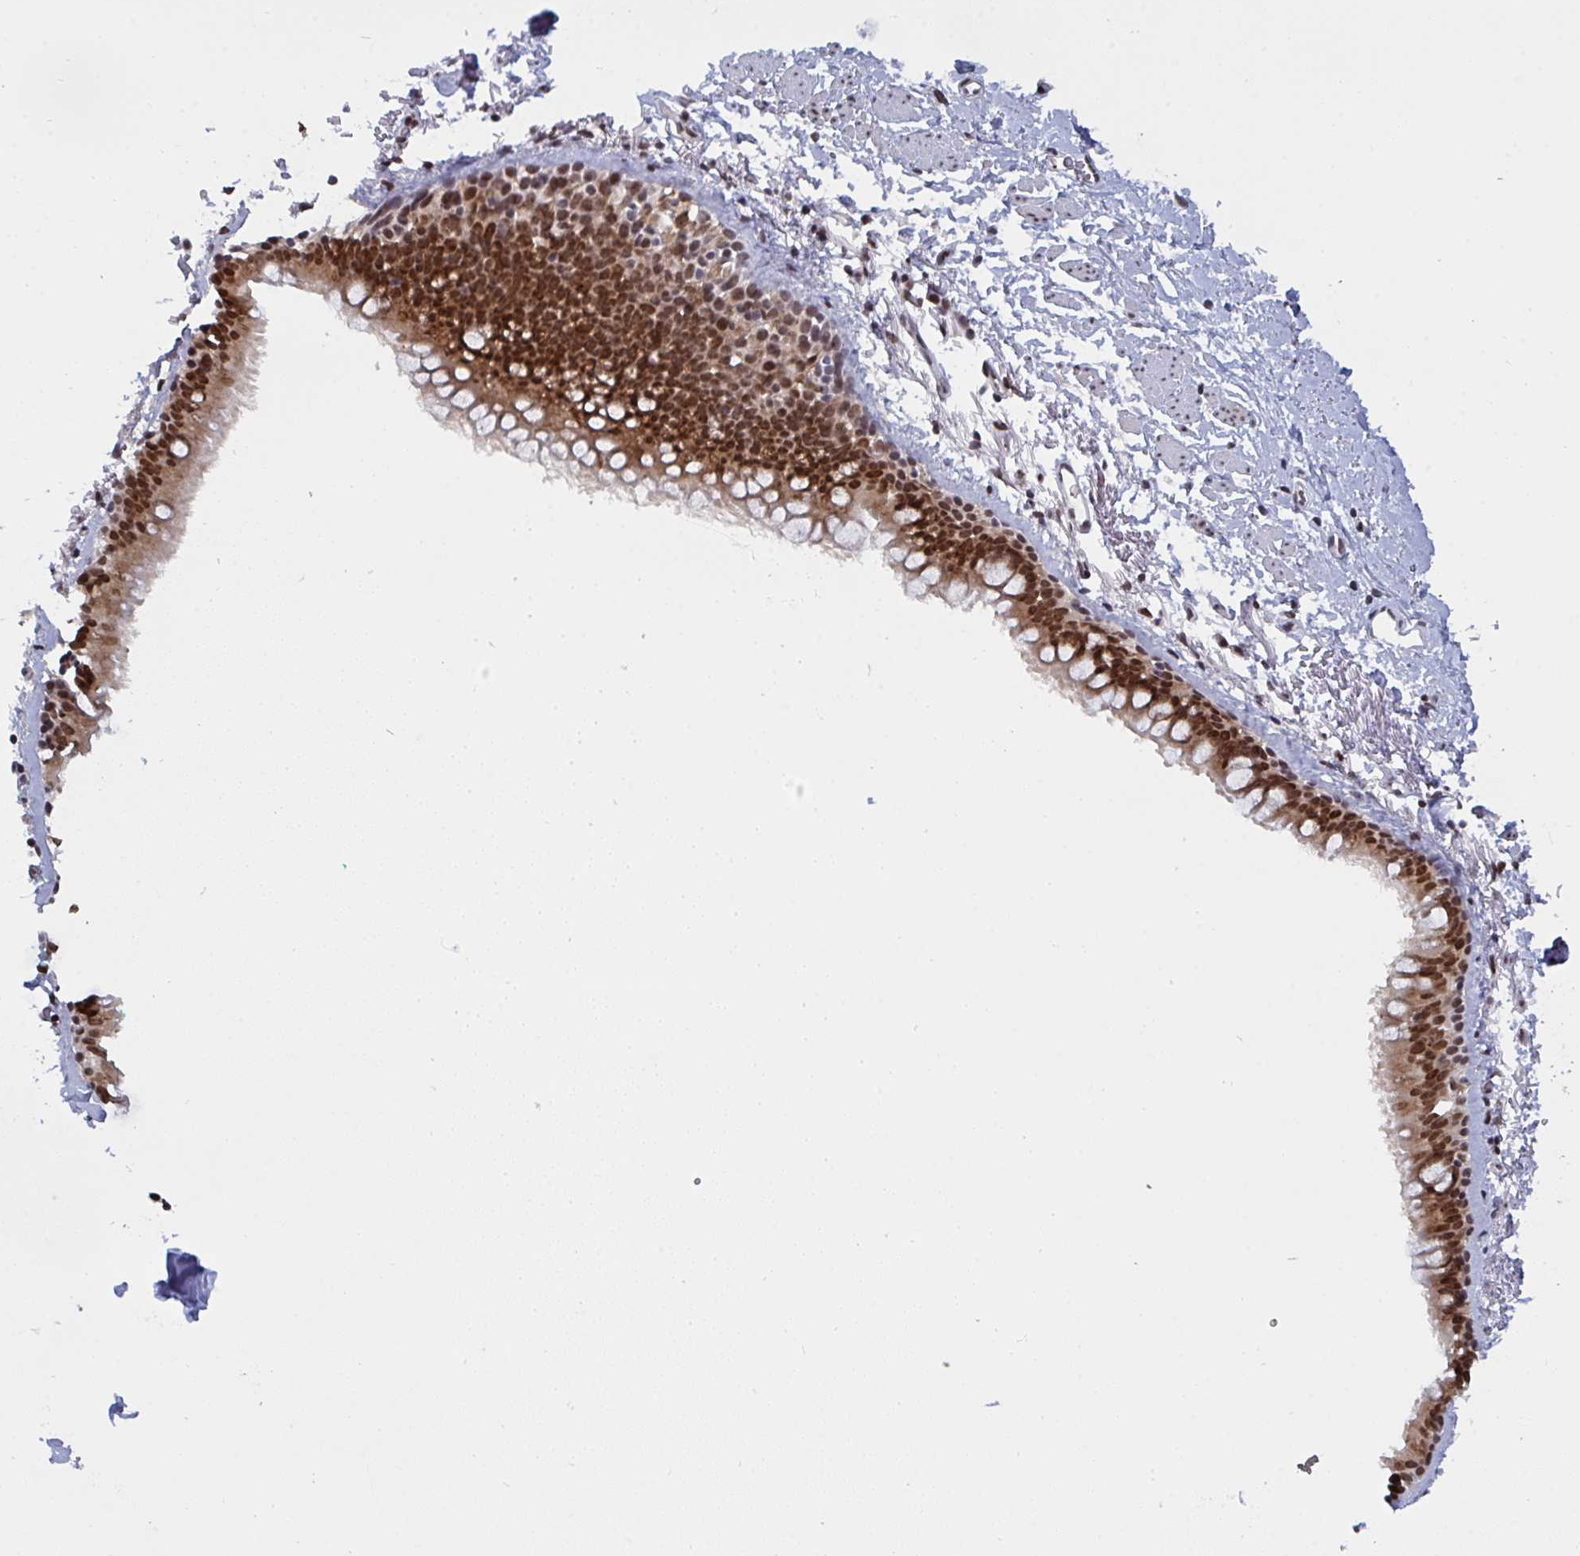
{"staining": {"intensity": "strong", "quantity": ">75%", "location": "nuclear"}, "tissue": "bronchus", "cell_type": "Respiratory epithelial cells", "image_type": "normal", "snomed": [{"axis": "morphology", "description": "Normal tissue, NOS"}, {"axis": "topography", "description": "Bronchus"}], "caption": "Approximately >75% of respiratory epithelial cells in benign bronchus show strong nuclear protein positivity as visualized by brown immunohistochemical staining.", "gene": "ZNF607", "patient": {"sex": "male", "age": 67}}